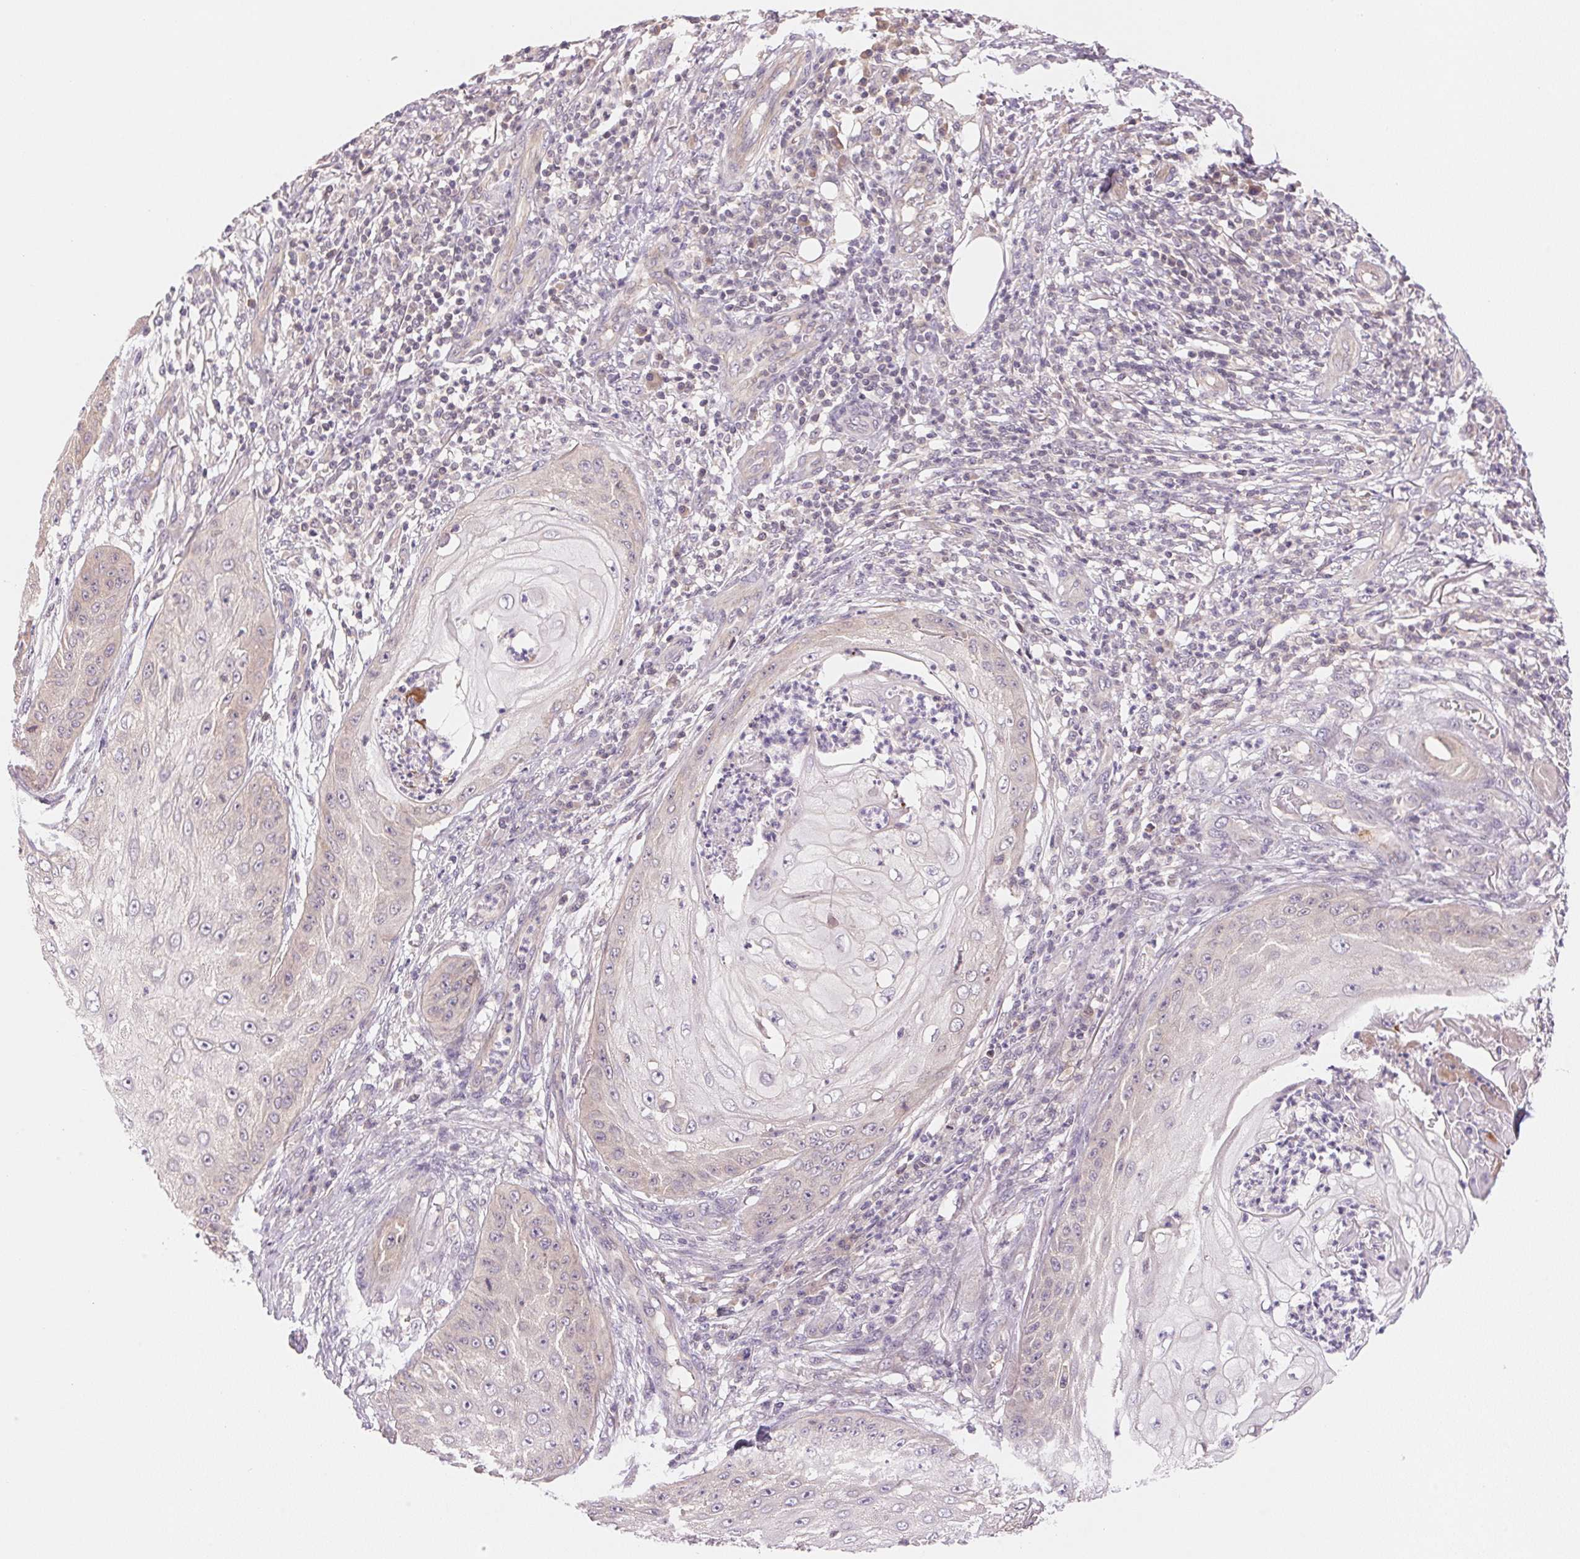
{"staining": {"intensity": "weak", "quantity": "<25%", "location": "cytoplasmic/membranous"}, "tissue": "skin cancer", "cell_type": "Tumor cells", "image_type": "cancer", "snomed": [{"axis": "morphology", "description": "Squamous cell carcinoma, NOS"}, {"axis": "topography", "description": "Skin"}], "caption": "The image exhibits no staining of tumor cells in skin squamous cell carcinoma.", "gene": "BNIP5", "patient": {"sex": "male", "age": 70}}